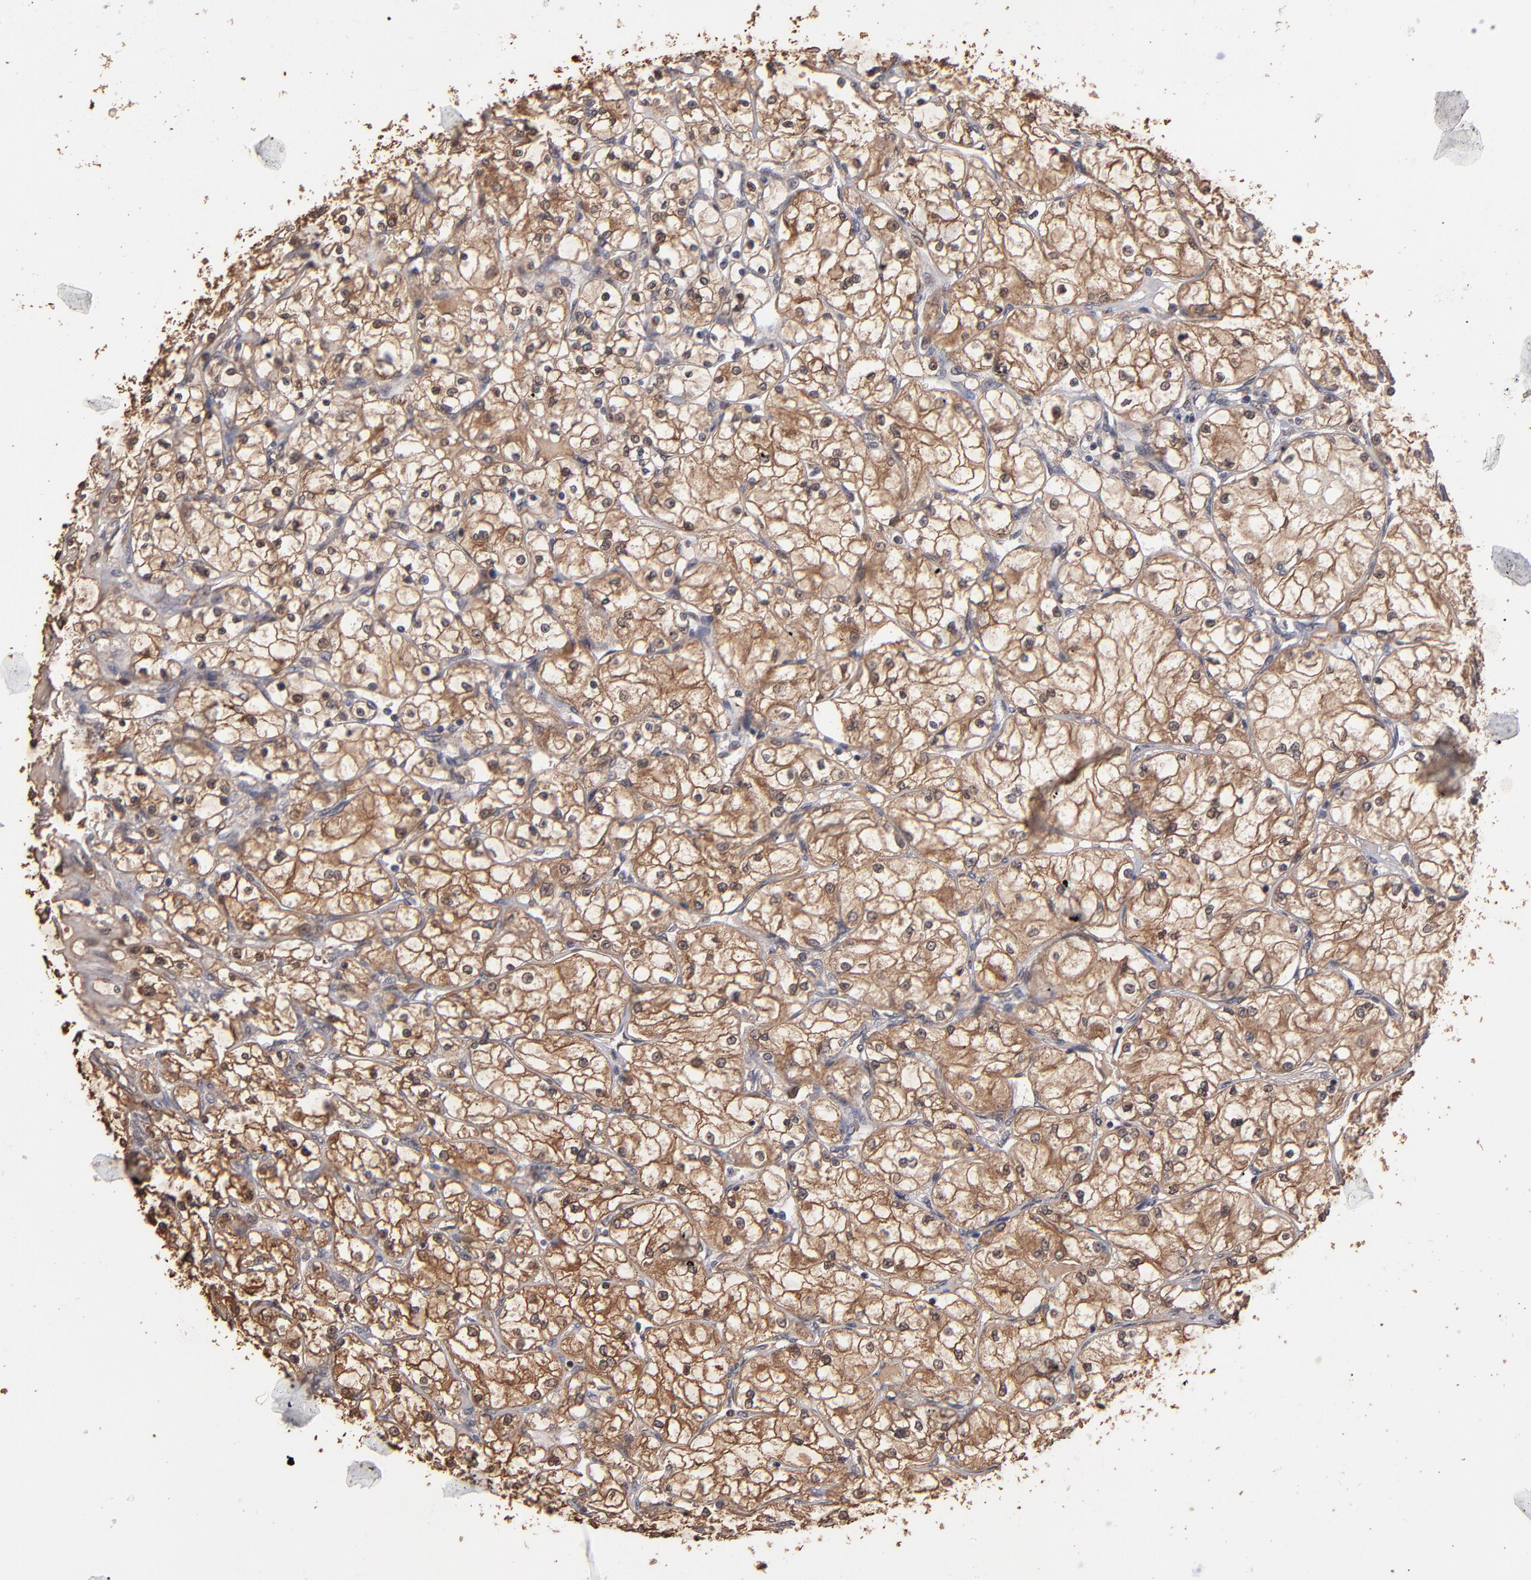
{"staining": {"intensity": "moderate", "quantity": ">75%", "location": "cytoplasmic/membranous,nuclear"}, "tissue": "renal cancer", "cell_type": "Tumor cells", "image_type": "cancer", "snomed": [{"axis": "morphology", "description": "Adenocarcinoma, NOS"}, {"axis": "topography", "description": "Kidney"}], "caption": "High-magnification brightfield microscopy of renal adenocarcinoma stained with DAB (3,3'-diaminobenzidine) (brown) and counterstained with hematoxylin (blue). tumor cells exhibit moderate cytoplasmic/membranous and nuclear staining is appreciated in approximately>75% of cells. (DAB (3,3'-diaminobenzidine) IHC with brightfield microscopy, high magnification).", "gene": "EAPP", "patient": {"sex": "male", "age": 61}}